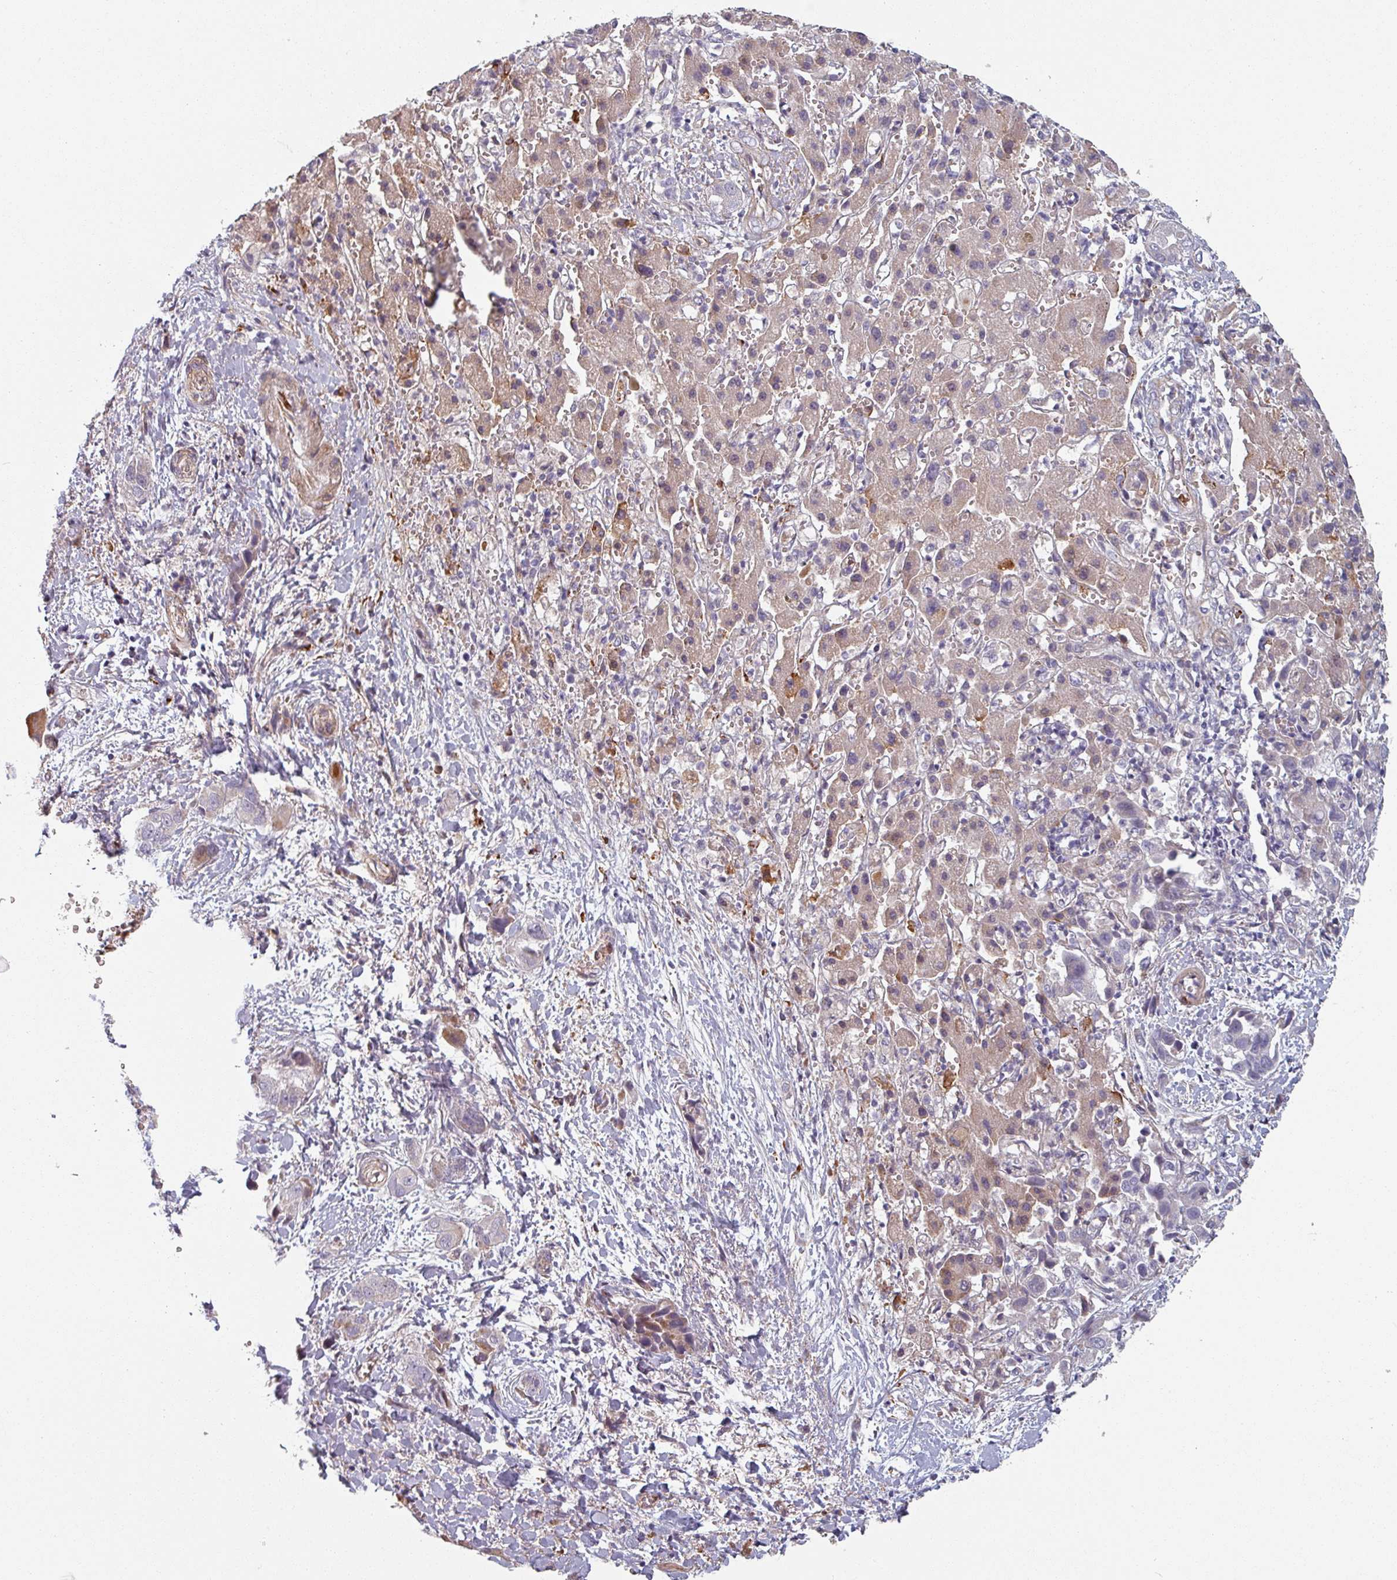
{"staining": {"intensity": "weak", "quantity": "25%-75%", "location": "cytoplasmic/membranous"}, "tissue": "liver cancer", "cell_type": "Tumor cells", "image_type": "cancer", "snomed": [{"axis": "morphology", "description": "Cholangiocarcinoma"}, {"axis": "topography", "description": "Liver"}], "caption": "Human liver cancer stained with a protein marker demonstrates weak staining in tumor cells.", "gene": "C4BPB", "patient": {"sex": "female", "age": 52}}